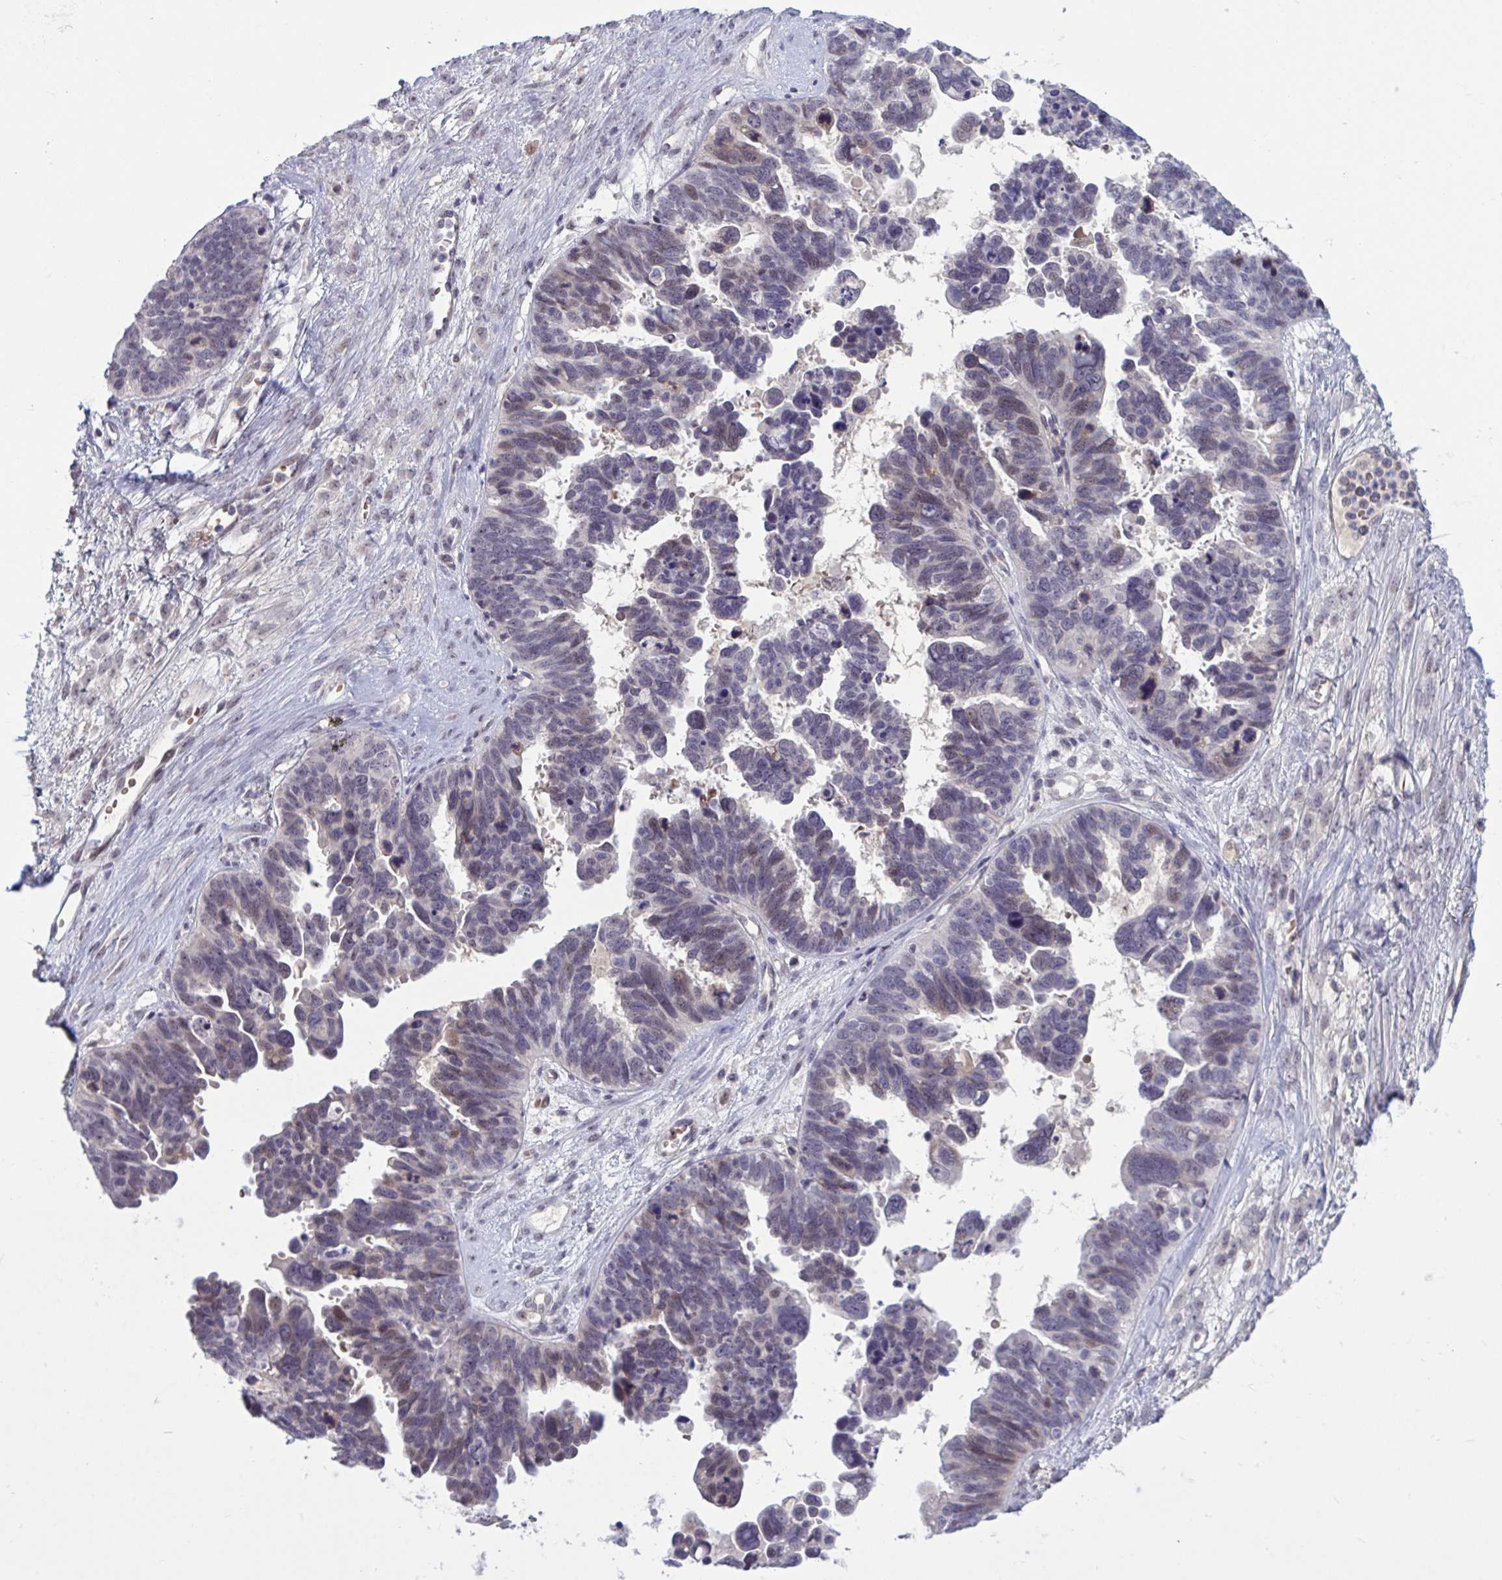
{"staining": {"intensity": "weak", "quantity": "<25%", "location": "nuclear"}, "tissue": "ovarian cancer", "cell_type": "Tumor cells", "image_type": "cancer", "snomed": [{"axis": "morphology", "description": "Cystadenocarcinoma, serous, NOS"}, {"axis": "topography", "description": "Ovary"}], "caption": "DAB immunohistochemical staining of ovarian cancer (serous cystadenocarcinoma) demonstrates no significant expression in tumor cells.", "gene": "CNGB3", "patient": {"sex": "female", "age": 60}}